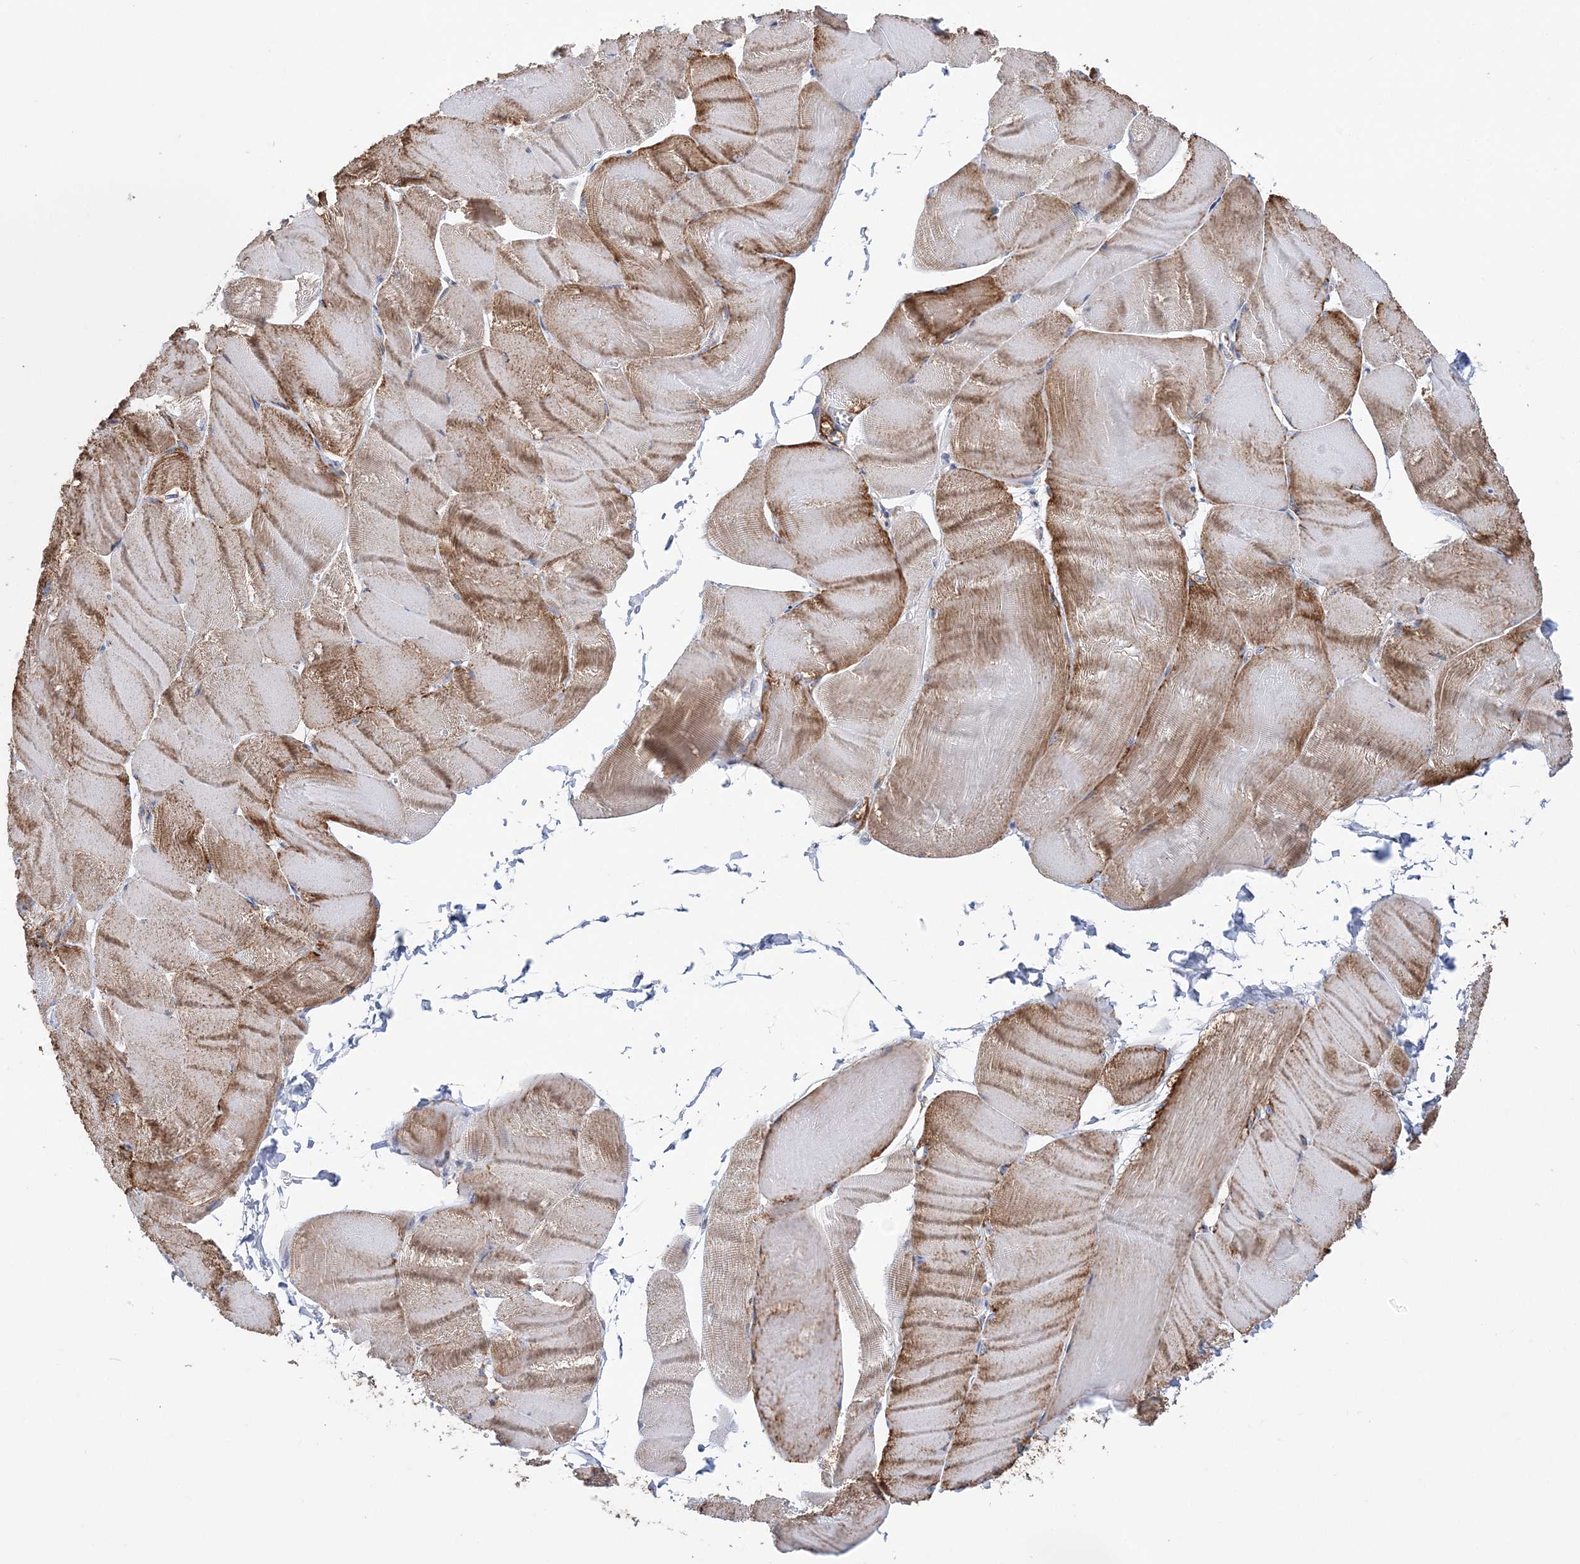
{"staining": {"intensity": "moderate", "quantity": "25%-75%", "location": "cytoplasmic/membranous"}, "tissue": "skeletal muscle", "cell_type": "Myocytes", "image_type": "normal", "snomed": [{"axis": "morphology", "description": "Normal tissue, NOS"}, {"axis": "morphology", "description": "Basal cell carcinoma"}, {"axis": "topography", "description": "Skeletal muscle"}], "caption": "Immunohistochemical staining of normal skeletal muscle exhibits 25%-75% levels of moderate cytoplasmic/membranous protein positivity in approximately 25%-75% of myocytes.", "gene": "TTC32", "patient": {"sex": "female", "age": 64}}